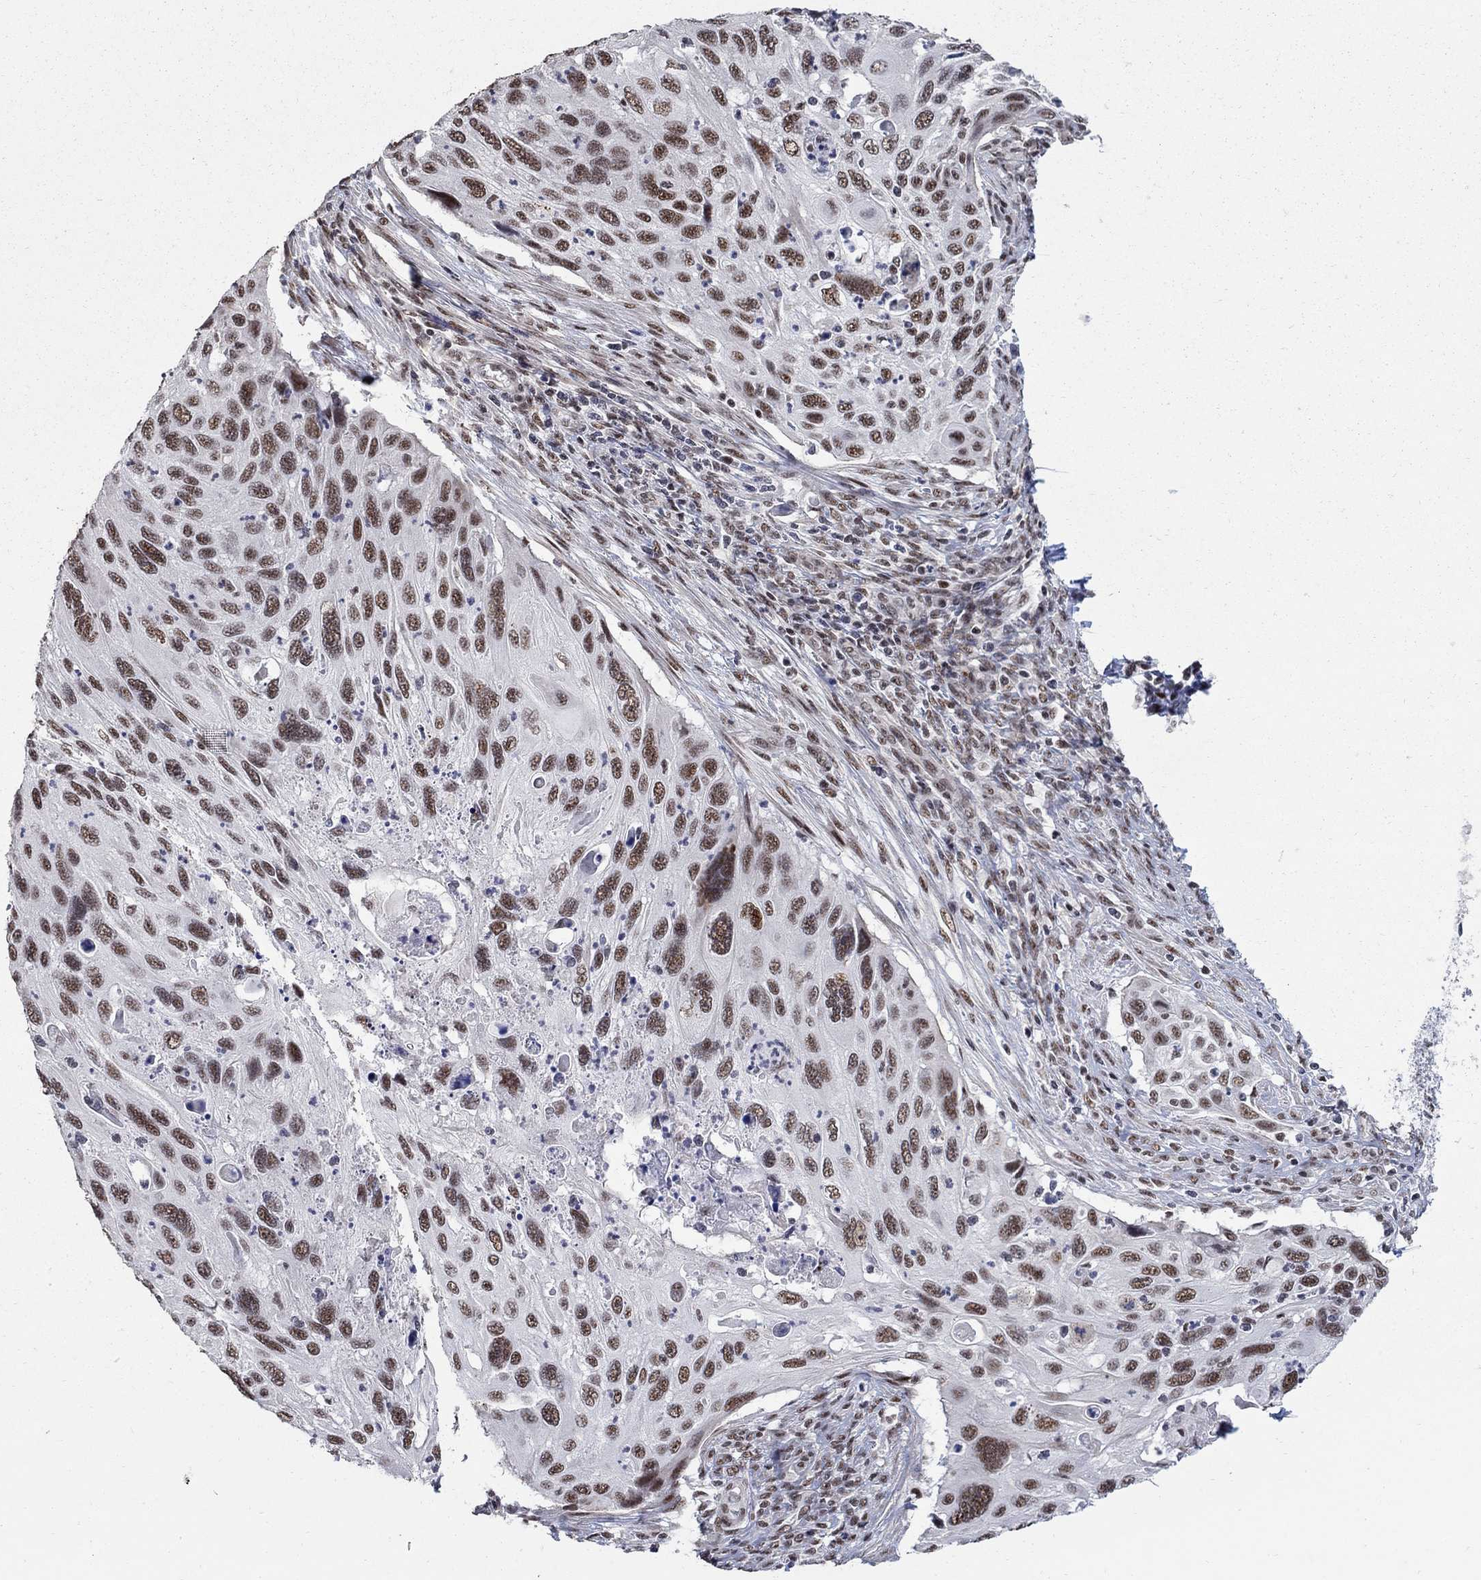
{"staining": {"intensity": "moderate", "quantity": ">75%", "location": "nuclear"}, "tissue": "cervical cancer", "cell_type": "Tumor cells", "image_type": "cancer", "snomed": [{"axis": "morphology", "description": "Squamous cell carcinoma, NOS"}, {"axis": "topography", "description": "Cervix"}], "caption": "Moderate nuclear staining is identified in about >75% of tumor cells in cervical cancer (squamous cell carcinoma).", "gene": "PNISR", "patient": {"sex": "female", "age": 70}}